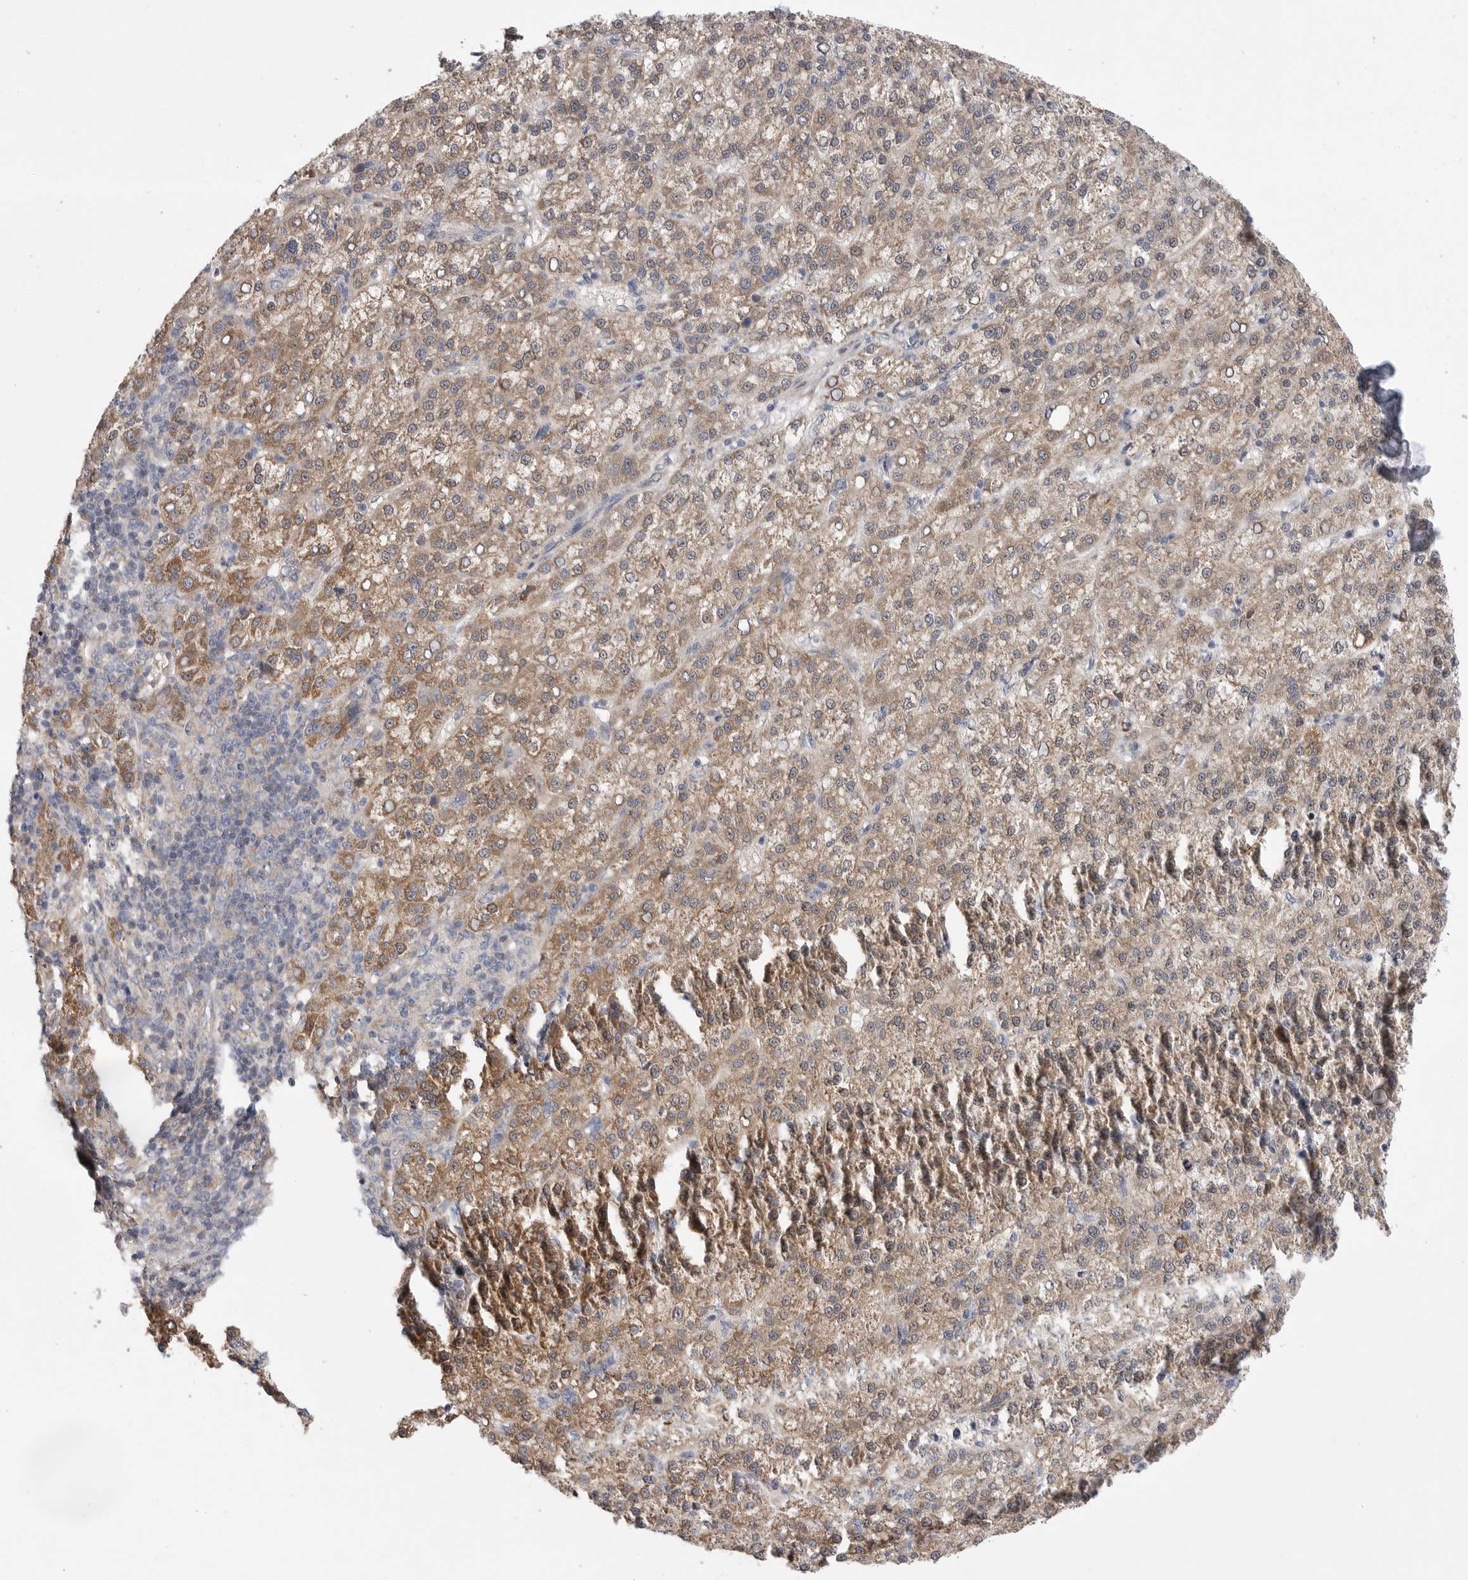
{"staining": {"intensity": "moderate", "quantity": ">75%", "location": "cytoplasmic/membranous"}, "tissue": "liver cancer", "cell_type": "Tumor cells", "image_type": "cancer", "snomed": [{"axis": "morphology", "description": "Carcinoma, Hepatocellular, NOS"}, {"axis": "topography", "description": "Liver"}], "caption": "A brown stain highlights moderate cytoplasmic/membranous positivity of a protein in liver cancer tumor cells.", "gene": "FBXO43", "patient": {"sex": "female", "age": 58}}